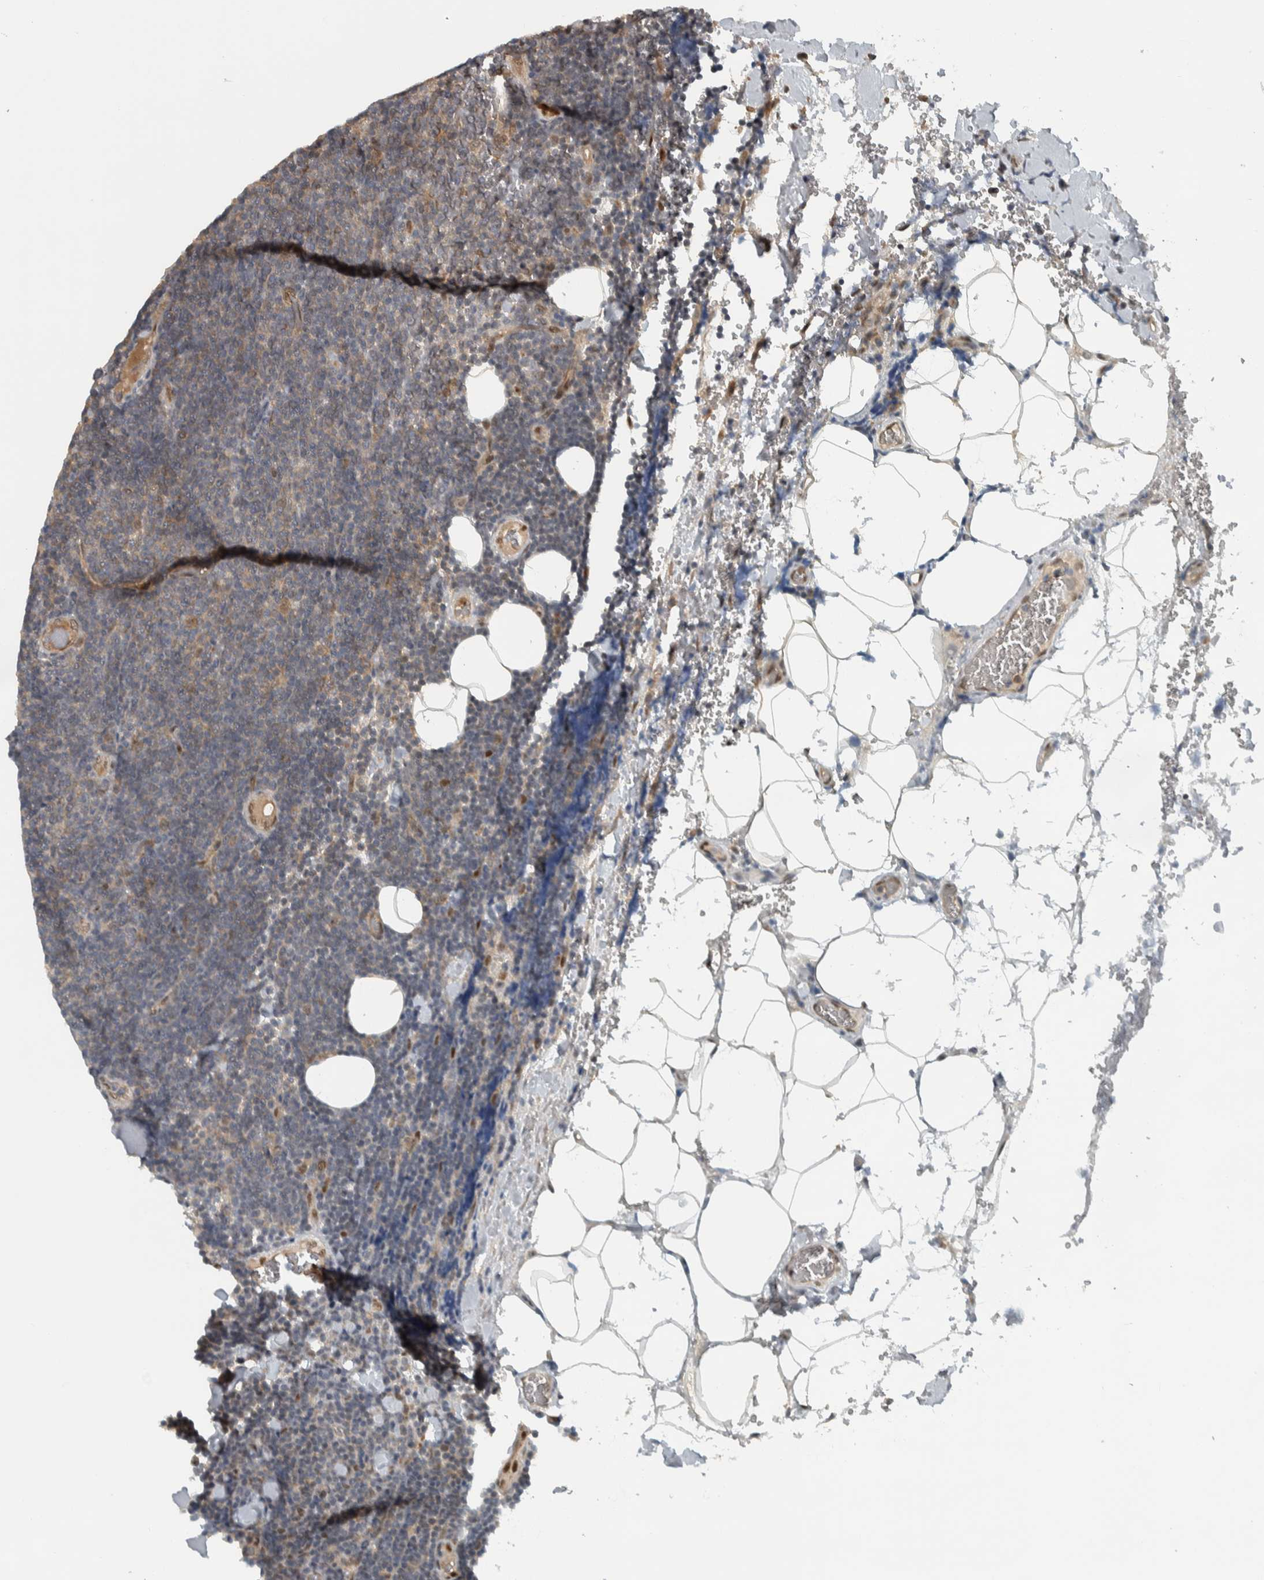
{"staining": {"intensity": "weak", "quantity": "<25%", "location": "nuclear"}, "tissue": "lymphoma", "cell_type": "Tumor cells", "image_type": "cancer", "snomed": [{"axis": "morphology", "description": "Malignant lymphoma, non-Hodgkin's type, Low grade"}, {"axis": "topography", "description": "Lymph node"}], "caption": "Tumor cells show no significant positivity in malignant lymphoma, non-Hodgkin's type (low-grade). Nuclei are stained in blue.", "gene": "XPO5", "patient": {"sex": "male", "age": 66}}